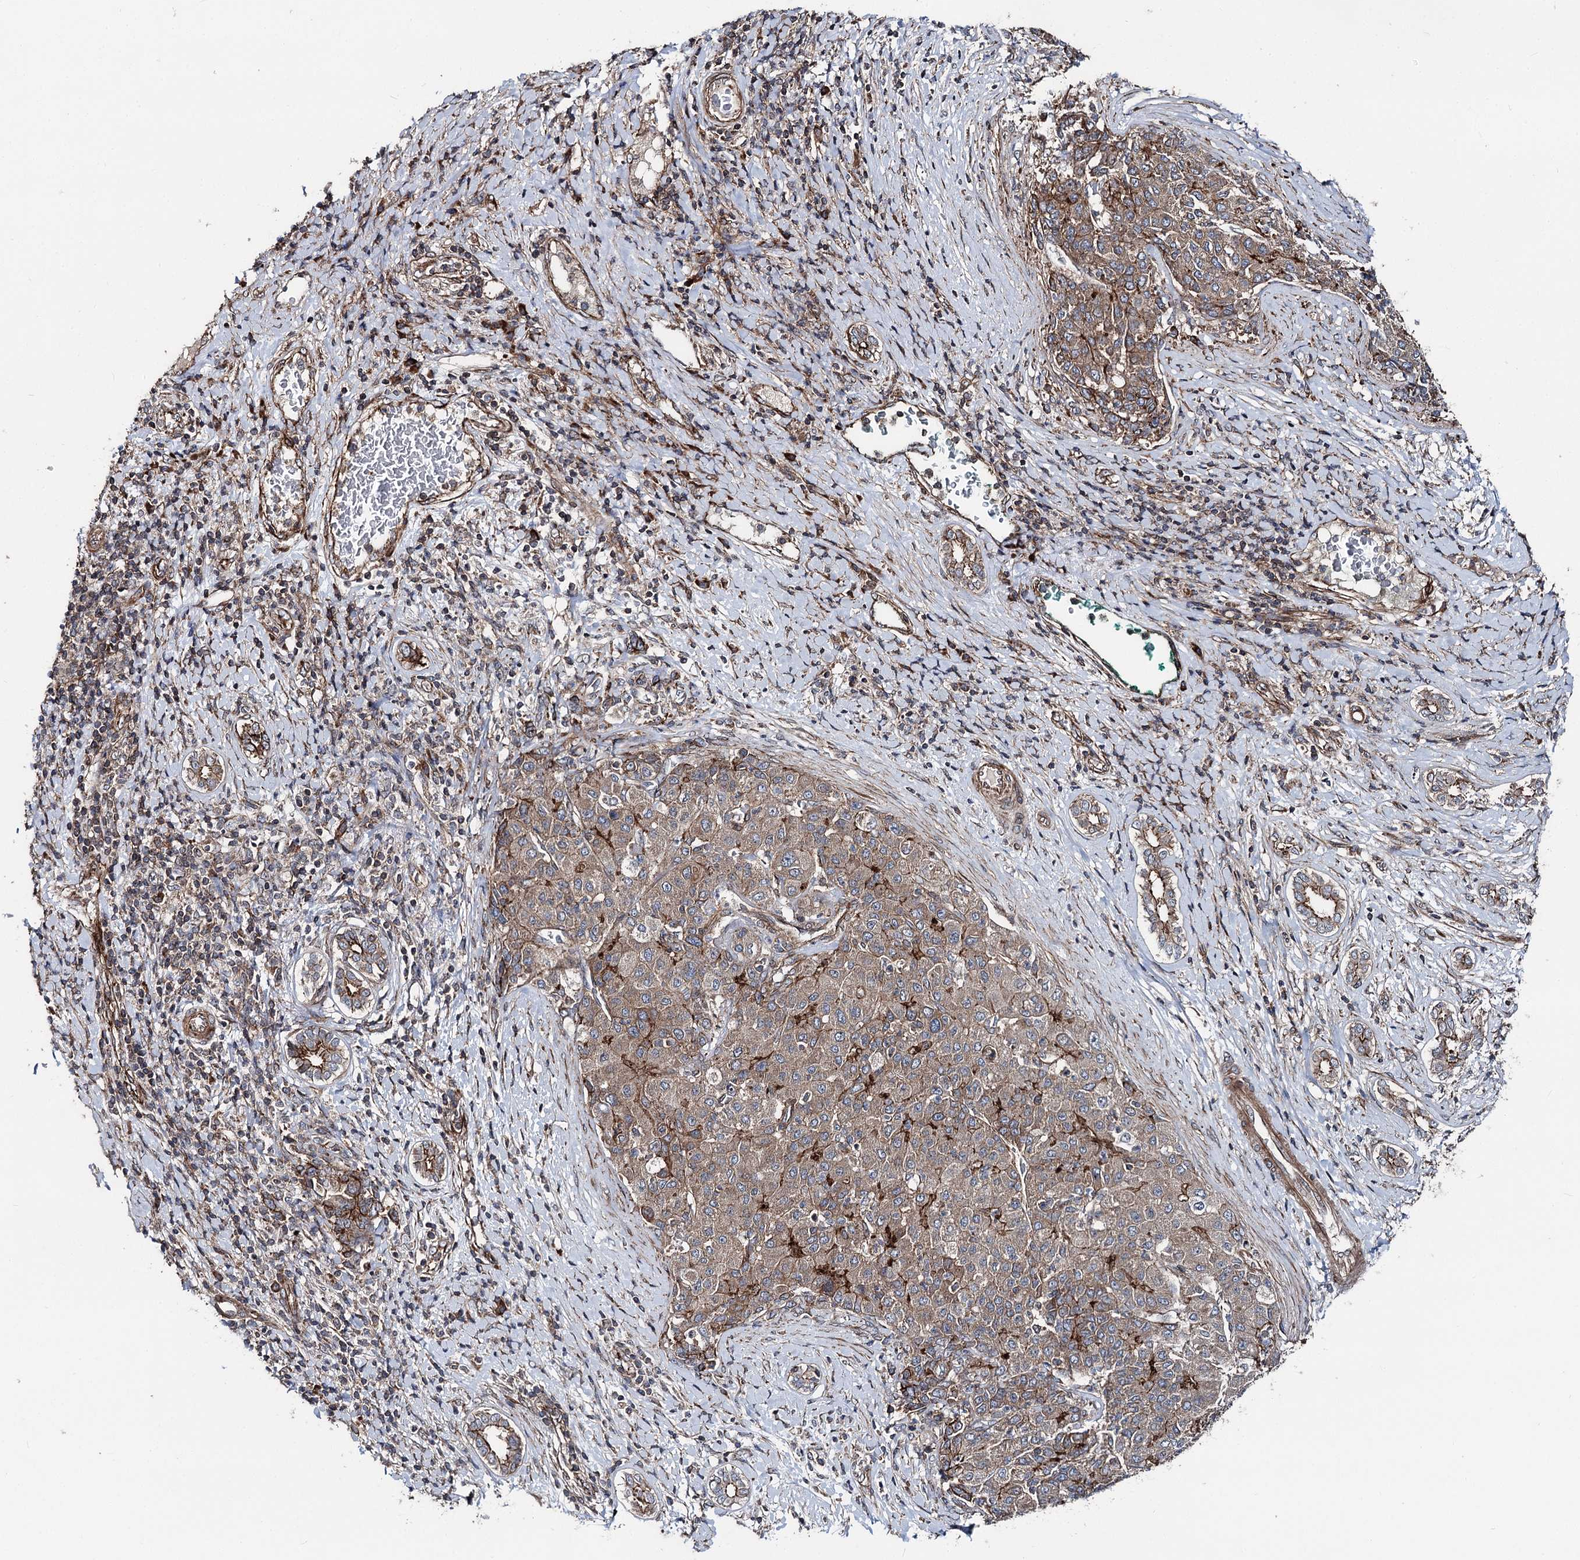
{"staining": {"intensity": "moderate", "quantity": ">75%", "location": "cytoplasmic/membranous"}, "tissue": "liver cancer", "cell_type": "Tumor cells", "image_type": "cancer", "snomed": [{"axis": "morphology", "description": "Carcinoma, Hepatocellular, NOS"}, {"axis": "topography", "description": "Liver"}], "caption": "Protein staining by immunohistochemistry (IHC) shows moderate cytoplasmic/membranous staining in approximately >75% of tumor cells in liver cancer (hepatocellular carcinoma). The protein is shown in brown color, while the nuclei are stained blue.", "gene": "ITFG2", "patient": {"sex": "male", "age": 65}}